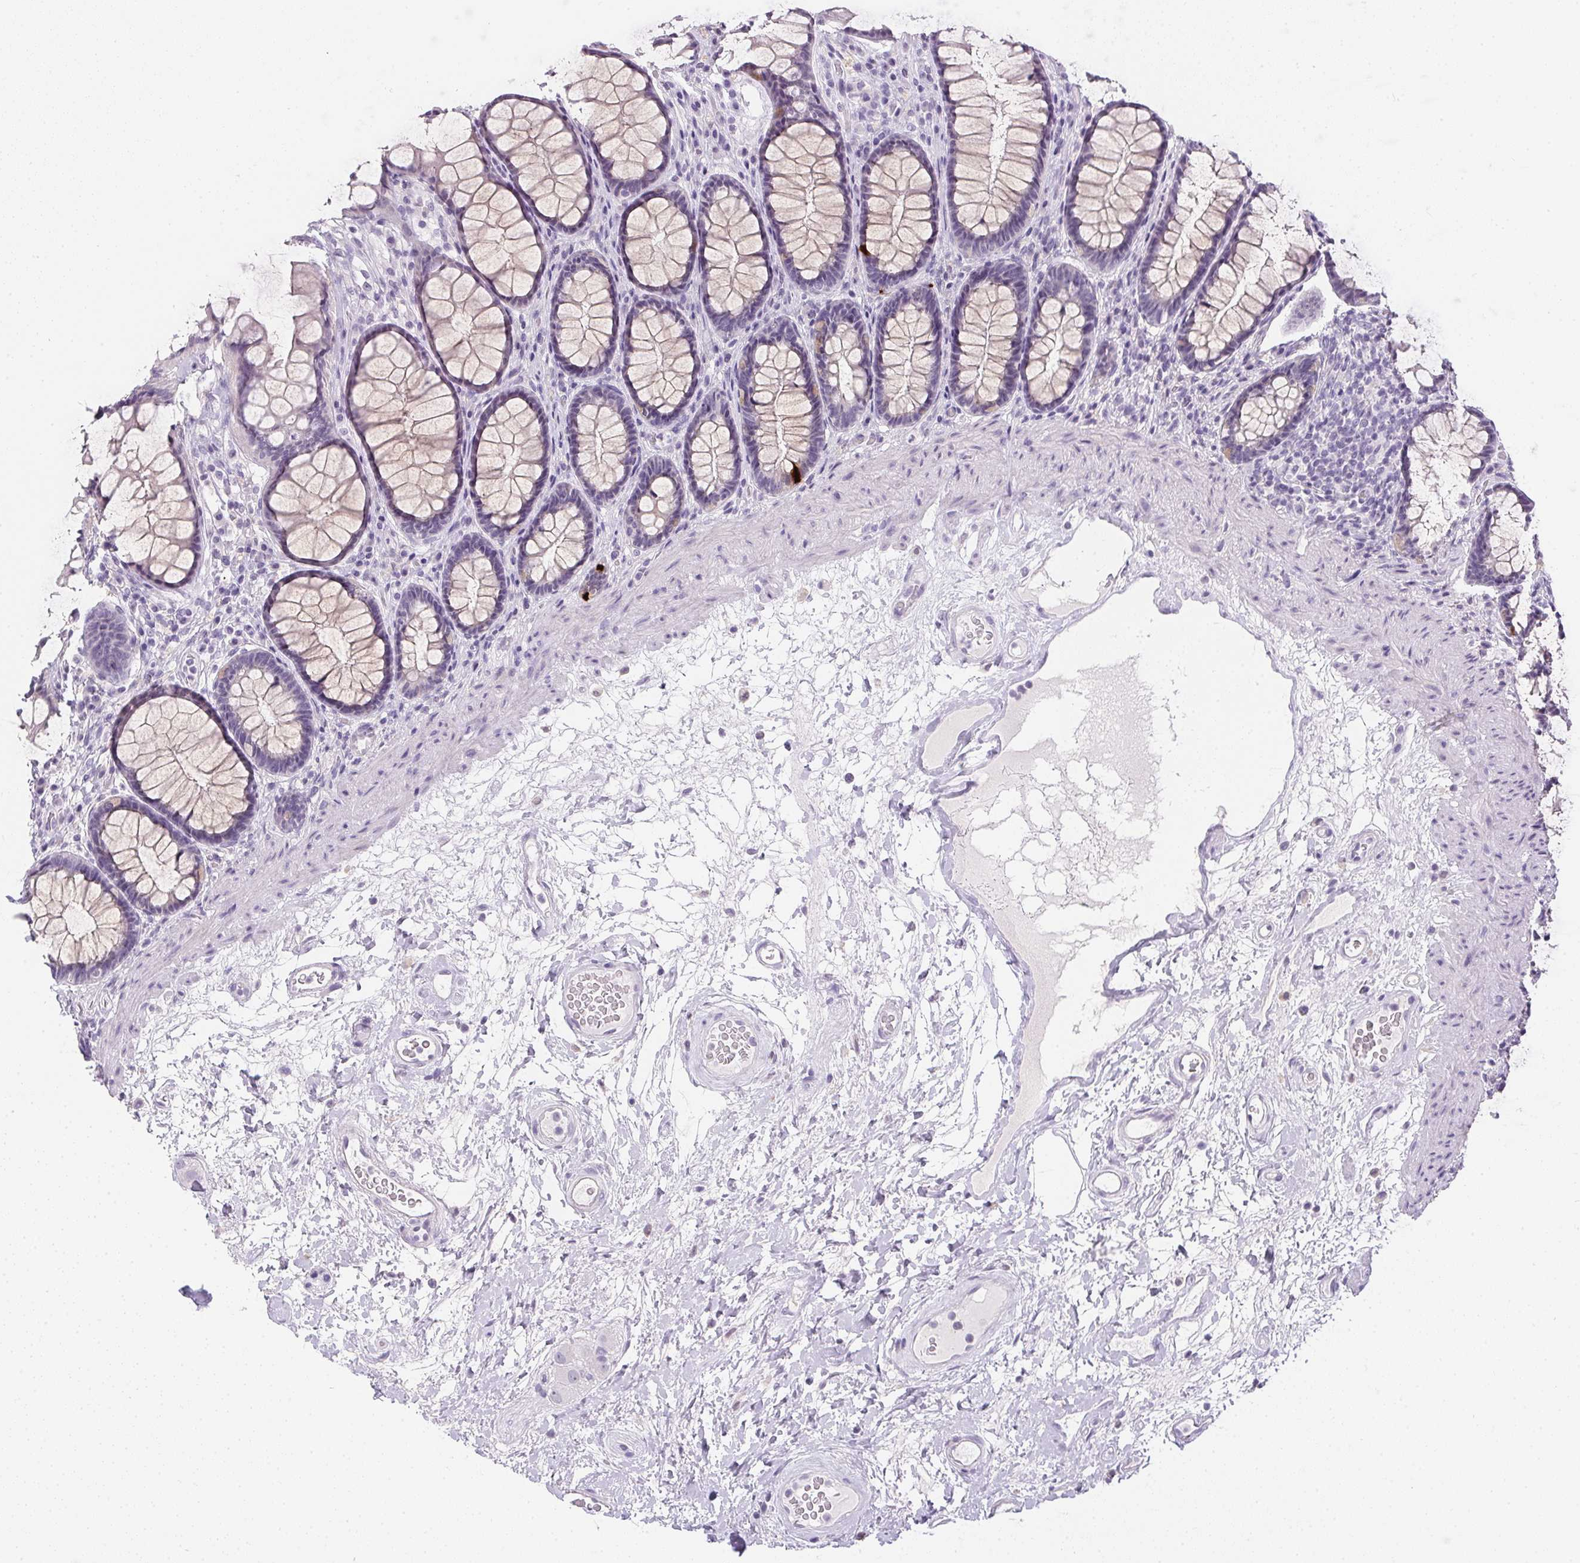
{"staining": {"intensity": "strong", "quantity": "<25%", "location": "cytoplasmic/membranous"}, "tissue": "rectum", "cell_type": "Glandular cells", "image_type": "normal", "snomed": [{"axis": "morphology", "description": "Normal tissue, NOS"}, {"axis": "topography", "description": "Rectum"}], "caption": "The photomicrograph exhibits staining of benign rectum, revealing strong cytoplasmic/membranous protein expression (brown color) within glandular cells. The staining is performed using DAB (3,3'-diaminobenzidine) brown chromogen to label protein expression. The nuclei are counter-stained blue using hematoxylin.", "gene": "PPY", "patient": {"sex": "male", "age": 72}}